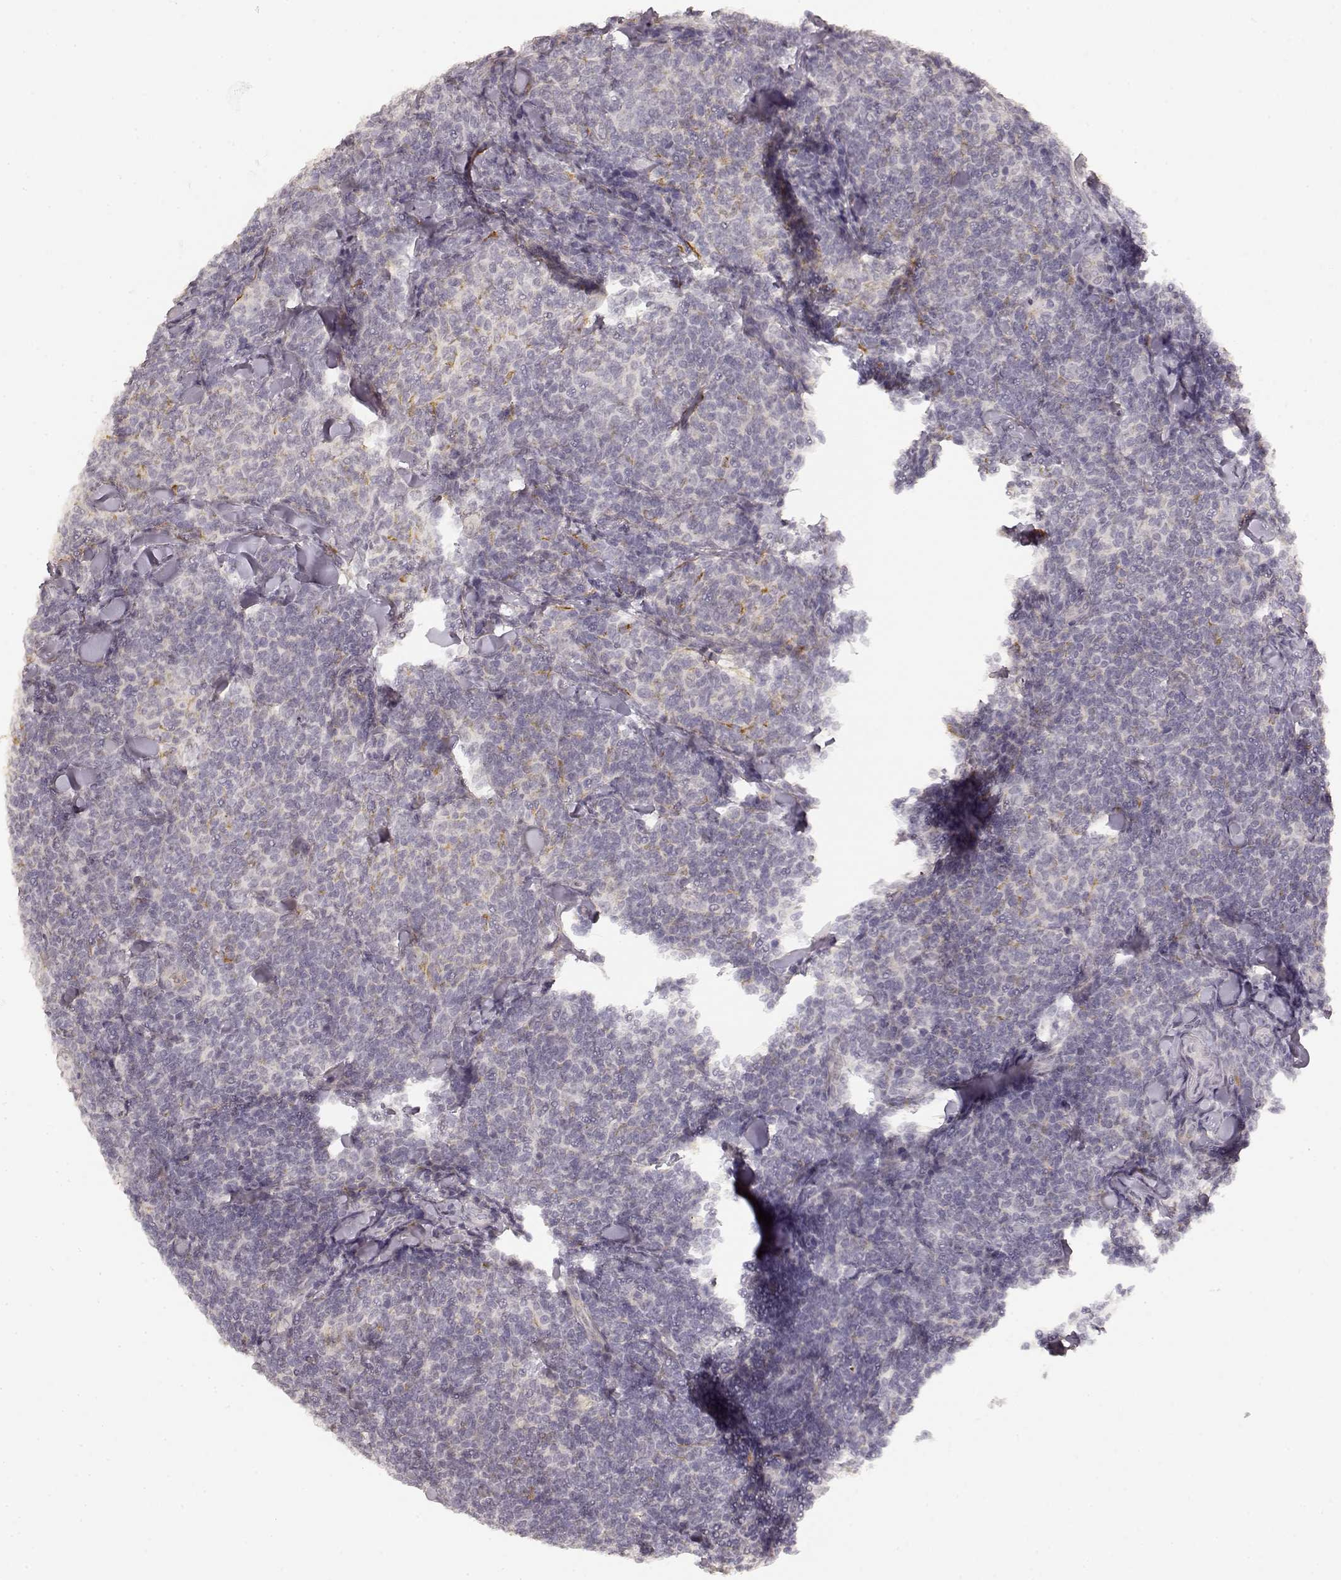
{"staining": {"intensity": "negative", "quantity": "none", "location": "none"}, "tissue": "lymphoma", "cell_type": "Tumor cells", "image_type": "cancer", "snomed": [{"axis": "morphology", "description": "Malignant lymphoma, non-Hodgkin's type, Low grade"}, {"axis": "topography", "description": "Lymph node"}], "caption": "Immunohistochemistry photomicrograph of neoplastic tissue: human lymphoma stained with DAB shows no significant protein expression in tumor cells.", "gene": "LAMC2", "patient": {"sex": "female", "age": 56}}